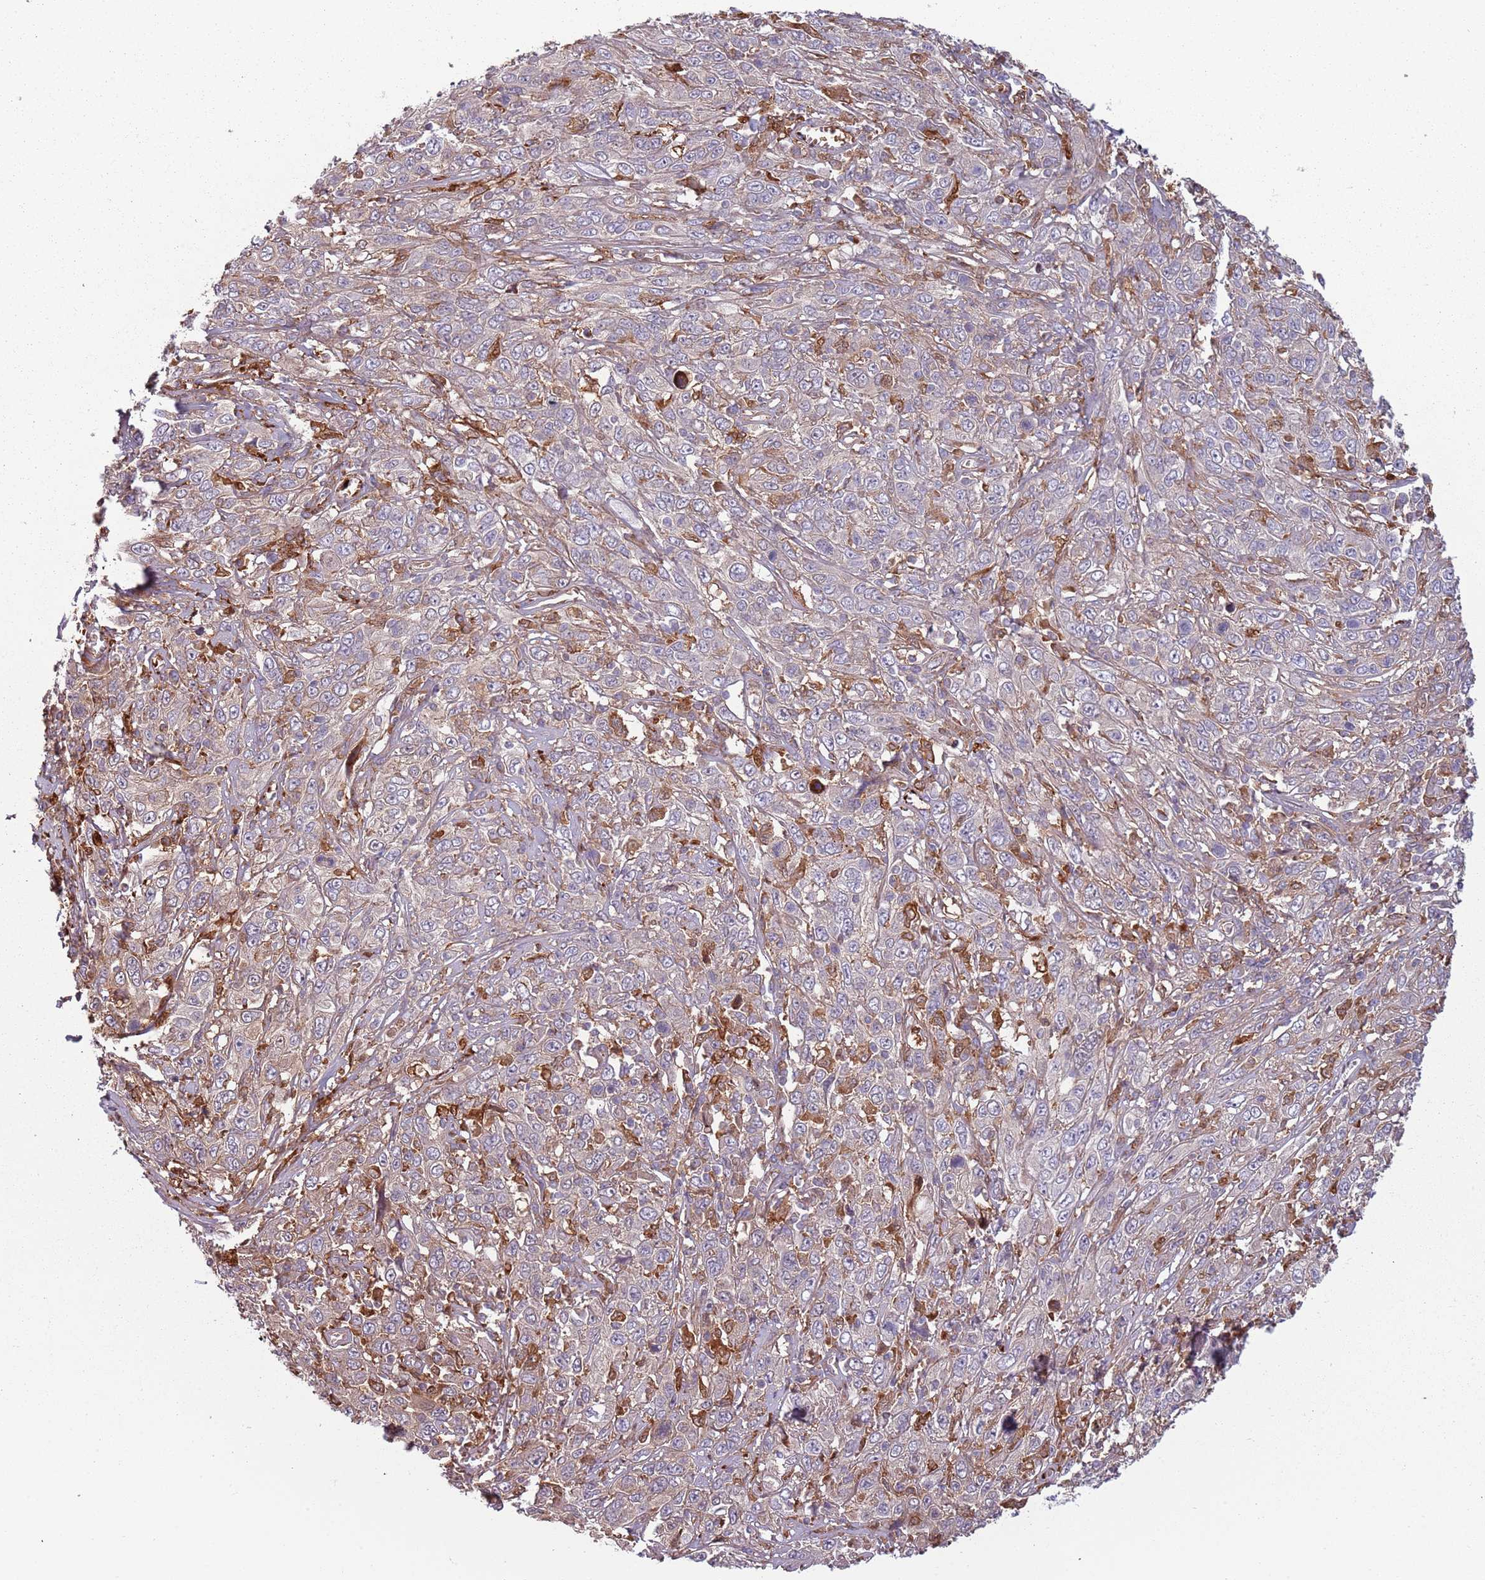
{"staining": {"intensity": "weak", "quantity": "25%-75%", "location": "cytoplasmic/membranous"}, "tissue": "cervical cancer", "cell_type": "Tumor cells", "image_type": "cancer", "snomed": [{"axis": "morphology", "description": "Squamous cell carcinoma, NOS"}, {"axis": "topography", "description": "Cervix"}], "caption": "Immunohistochemistry (IHC) staining of squamous cell carcinoma (cervical), which displays low levels of weak cytoplasmic/membranous staining in approximately 25%-75% of tumor cells indicating weak cytoplasmic/membranous protein staining. The staining was performed using DAB (3,3'-diaminobenzidine) (brown) for protein detection and nuclei were counterstained in hematoxylin (blue).", "gene": "NADK", "patient": {"sex": "female", "age": 46}}